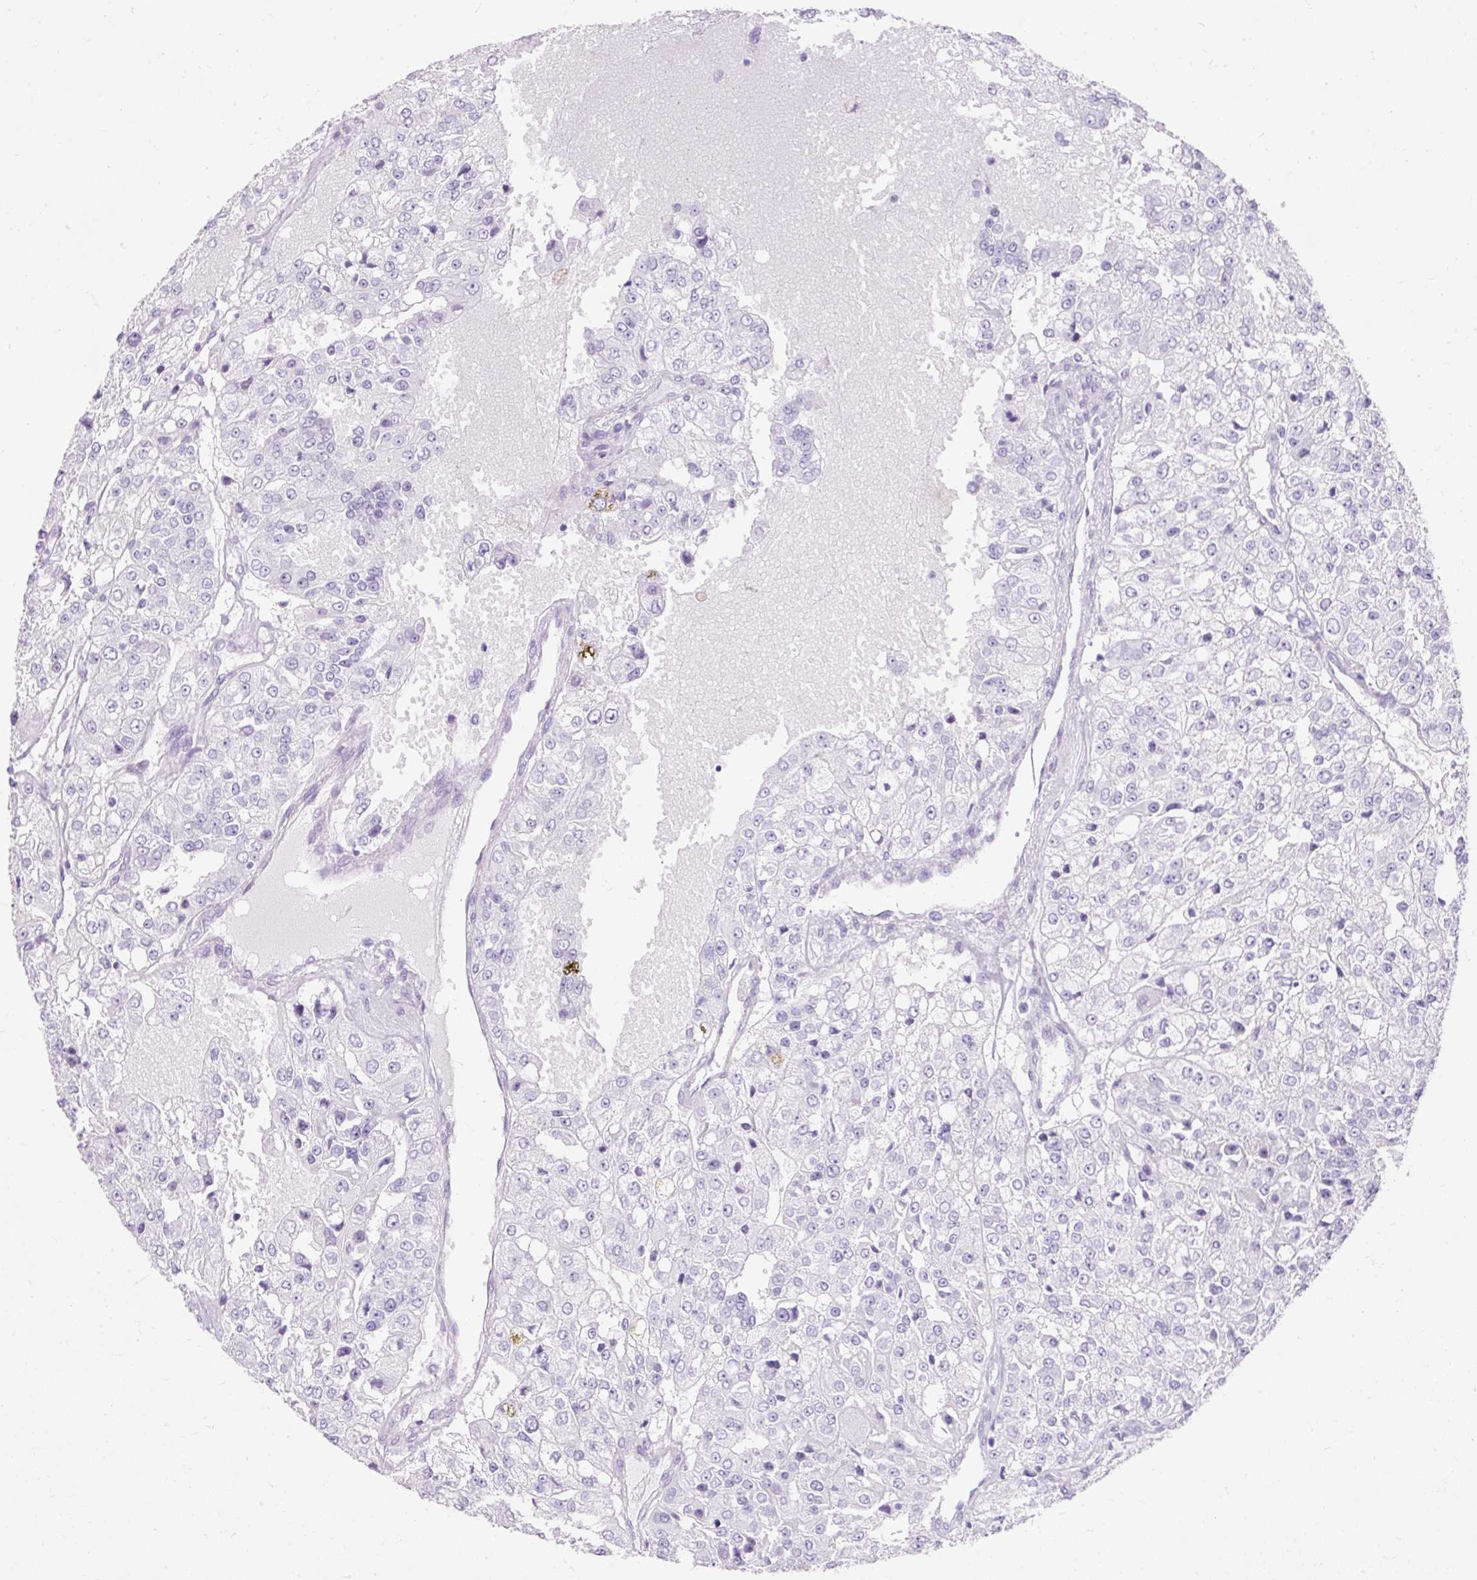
{"staining": {"intensity": "negative", "quantity": "none", "location": "none"}, "tissue": "renal cancer", "cell_type": "Tumor cells", "image_type": "cancer", "snomed": [{"axis": "morphology", "description": "Adenocarcinoma, NOS"}, {"axis": "topography", "description": "Kidney"}], "caption": "Tumor cells are negative for brown protein staining in renal cancer (adenocarcinoma).", "gene": "TMEM213", "patient": {"sex": "female", "age": 63}}